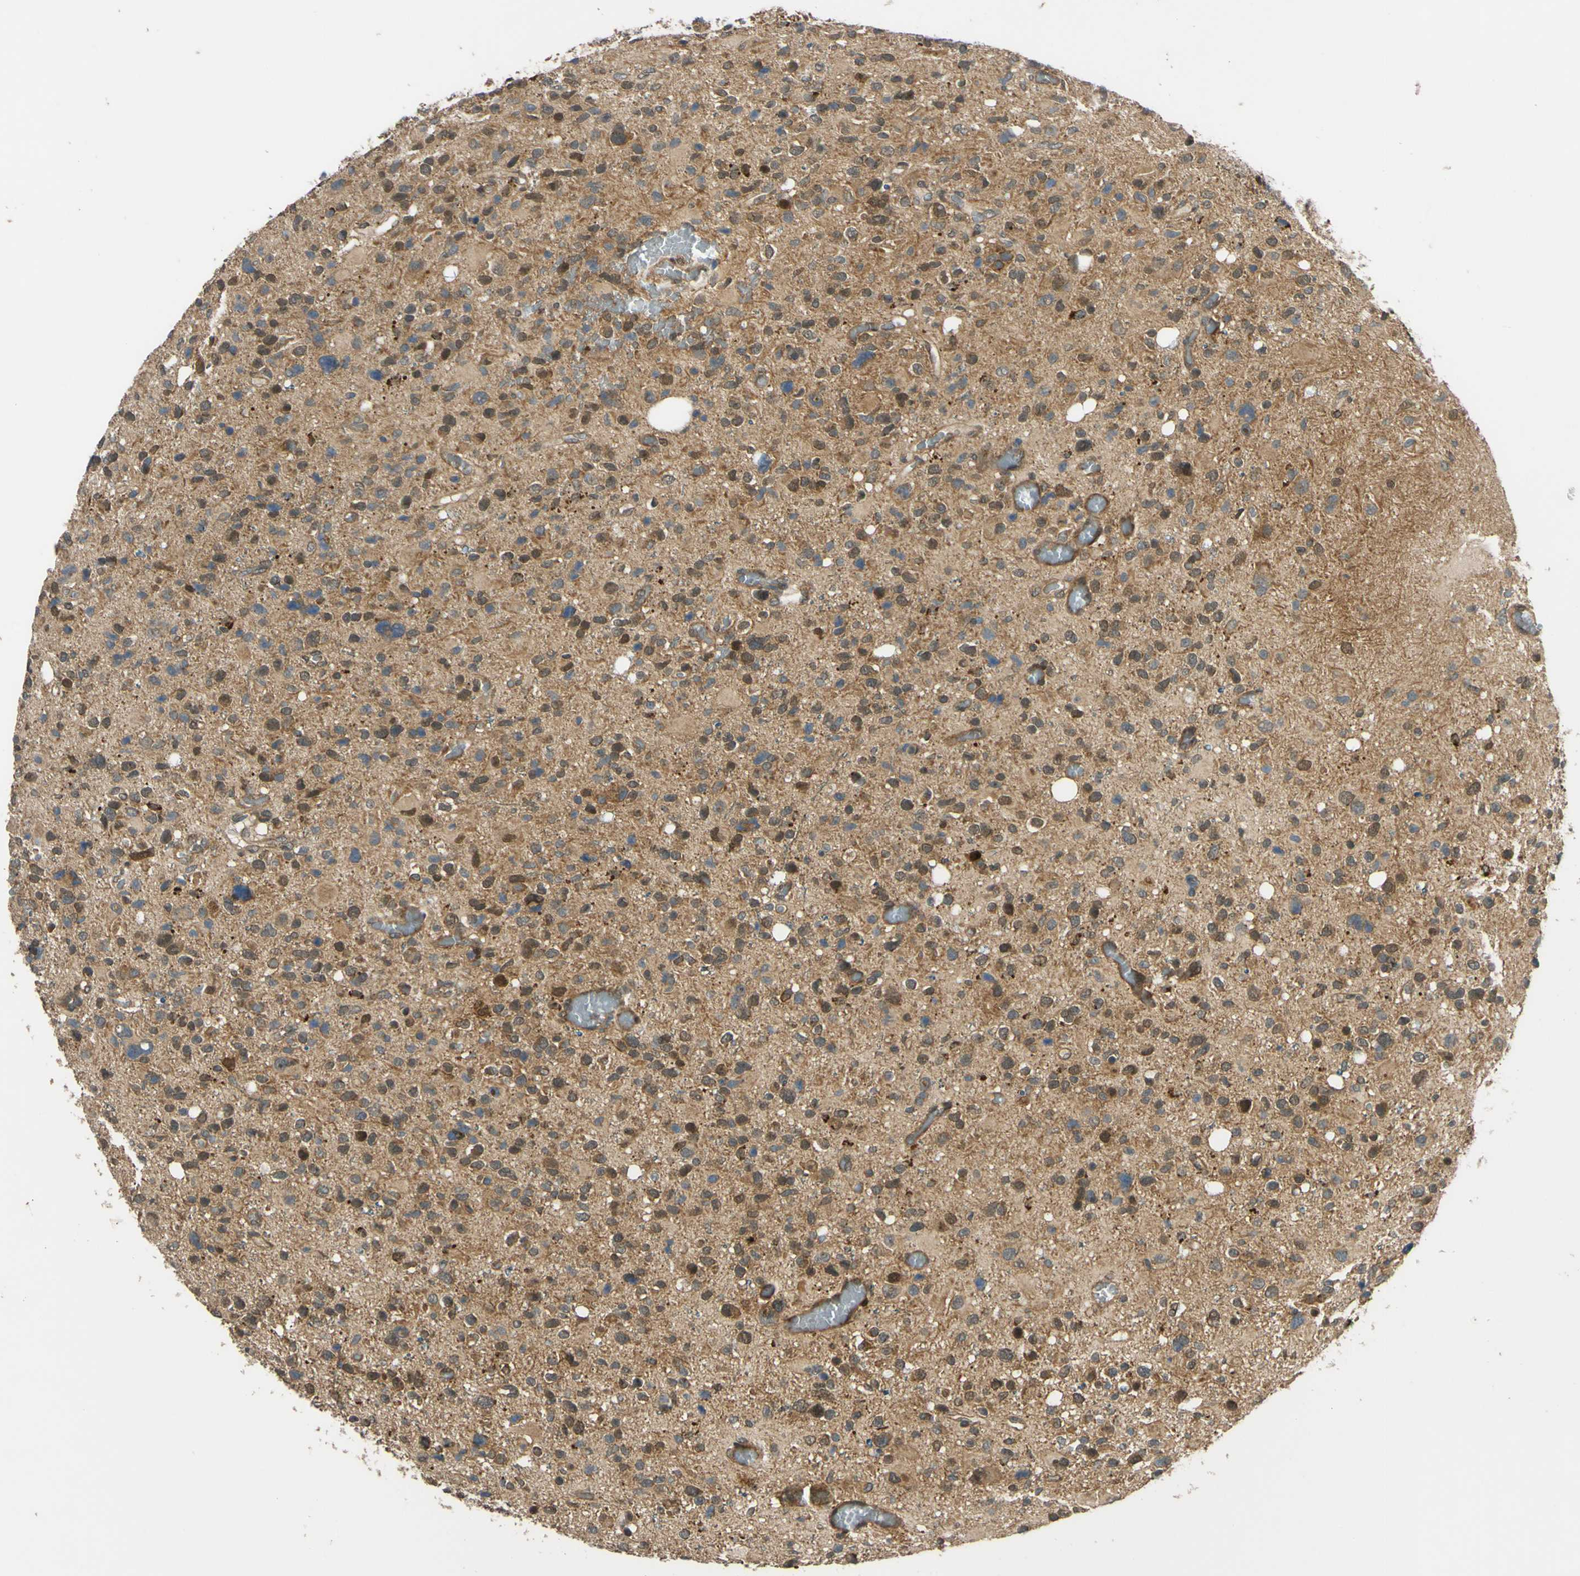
{"staining": {"intensity": "moderate", "quantity": ">75%", "location": "cytoplasmic/membranous,nuclear"}, "tissue": "glioma", "cell_type": "Tumor cells", "image_type": "cancer", "snomed": [{"axis": "morphology", "description": "Glioma, malignant, High grade"}, {"axis": "topography", "description": "Brain"}], "caption": "Immunohistochemical staining of human malignant glioma (high-grade) shows medium levels of moderate cytoplasmic/membranous and nuclear protein staining in about >75% of tumor cells. Ihc stains the protein in brown and the nuclei are stained blue.", "gene": "ABCC8", "patient": {"sex": "male", "age": 48}}